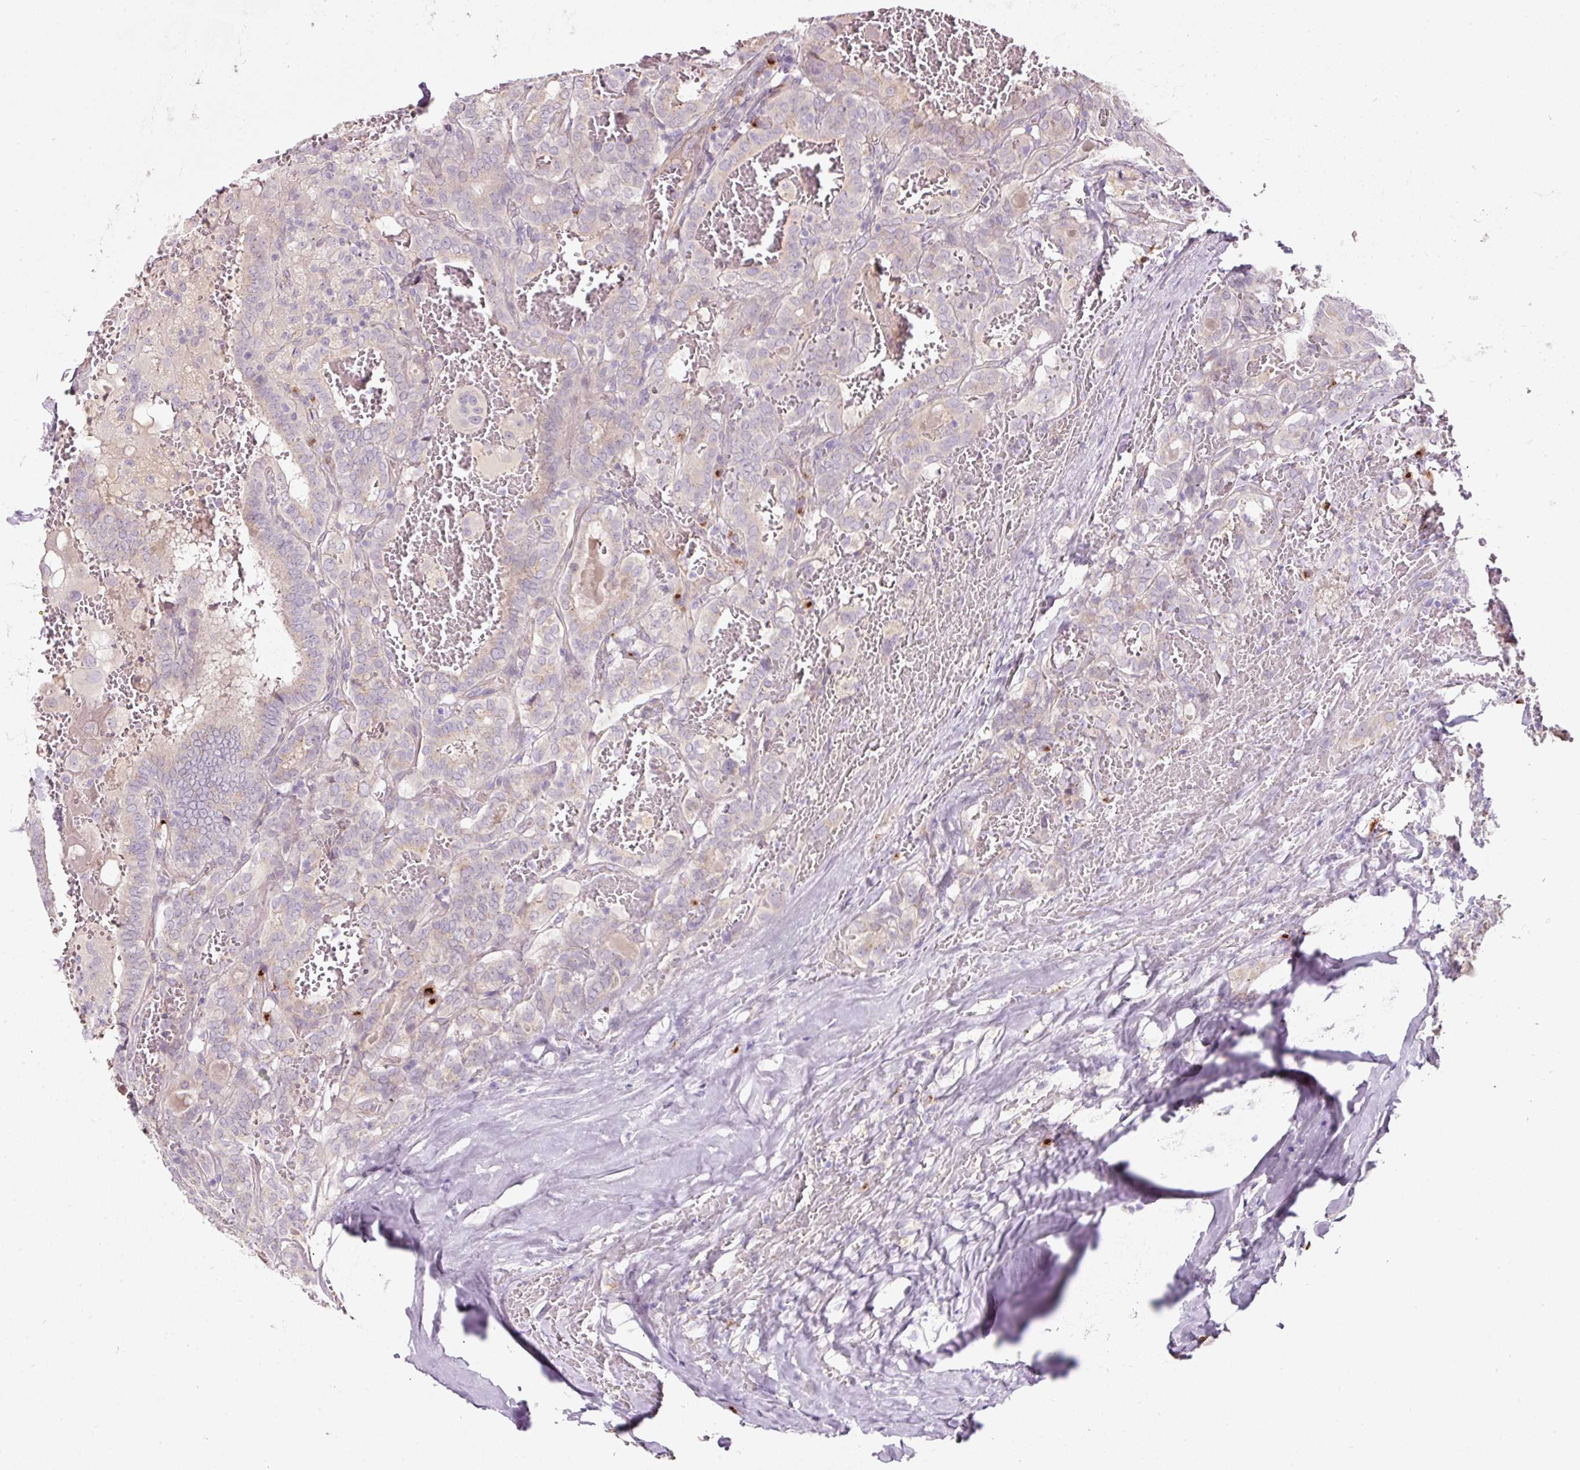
{"staining": {"intensity": "negative", "quantity": "none", "location": "none"}, "tissue": "thyroid cancer", "cell_type": "Tumor cells", "image_type": "cancer", "snomed": [{"axis": "morphology", "description": "Papillary adenocarcinoma, NOS"}, {"axis": "topography", "description": "Thyroid gland"}], "caption": "This is an IHC image of papillary adenocarcinoma (thyroid). There is no positivity in tumor cells.", "gene": "NBPF11", "patient": {"sex": "female", "age": 72}}